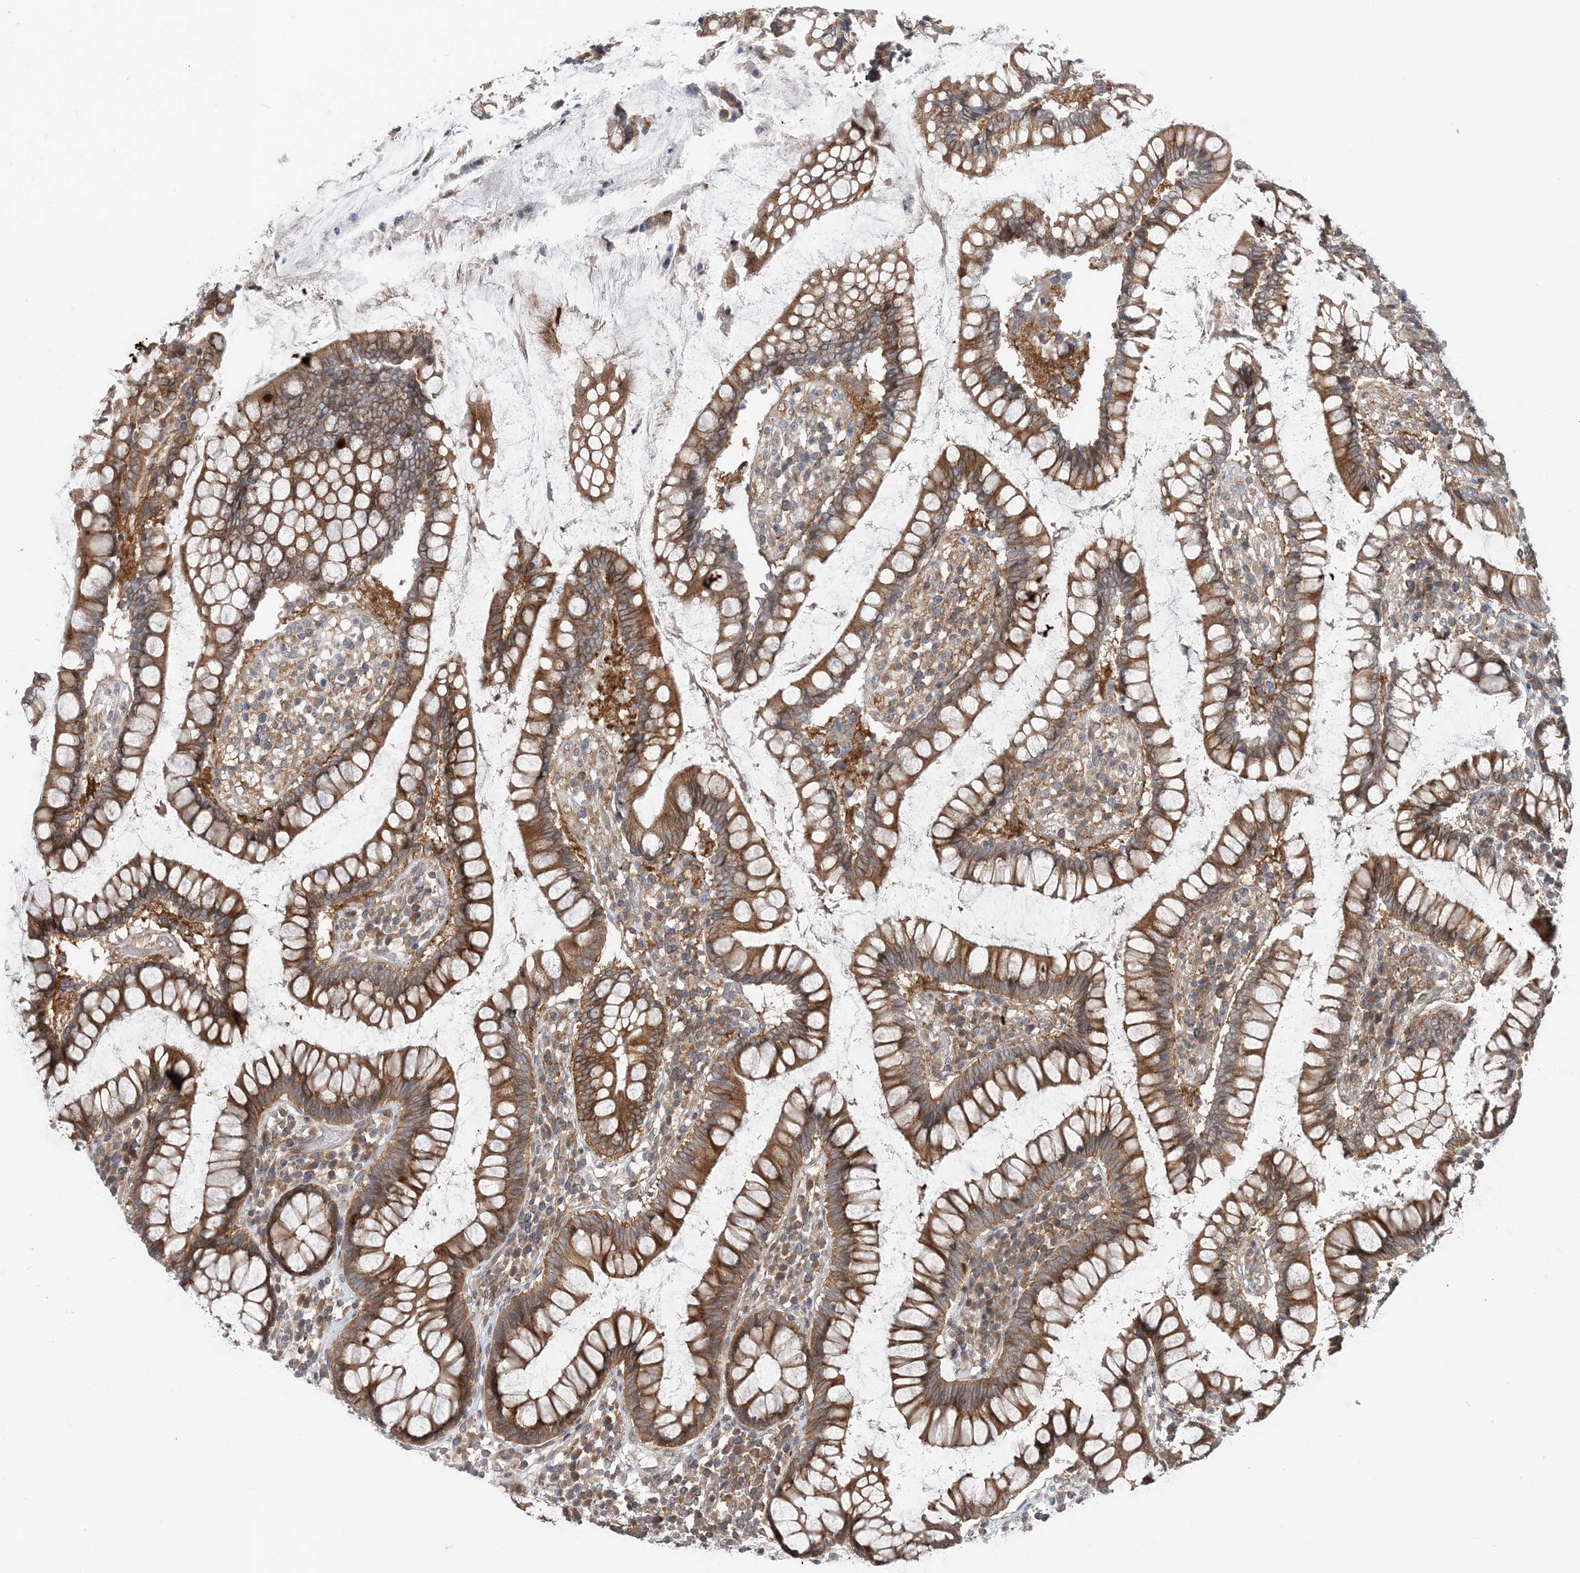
{"staining": {"intensity": "weak", "quantity": ">75%", "location": "cytoplasmic/membranous"}, "tissue": "colon", "cell_type": "Endothelial cells", "image_type": "normal", "snomed": [{"axis": "morphology", "description": "Normal tissue, NOS"}, {"axis": "topography", "description": "Colon"}], "caption": "Human colon stained with a protein marker reveals weak staining in endothelial cells.", "gene": "ATP13A2", "patient": {"sex": "female", "age": 79}}